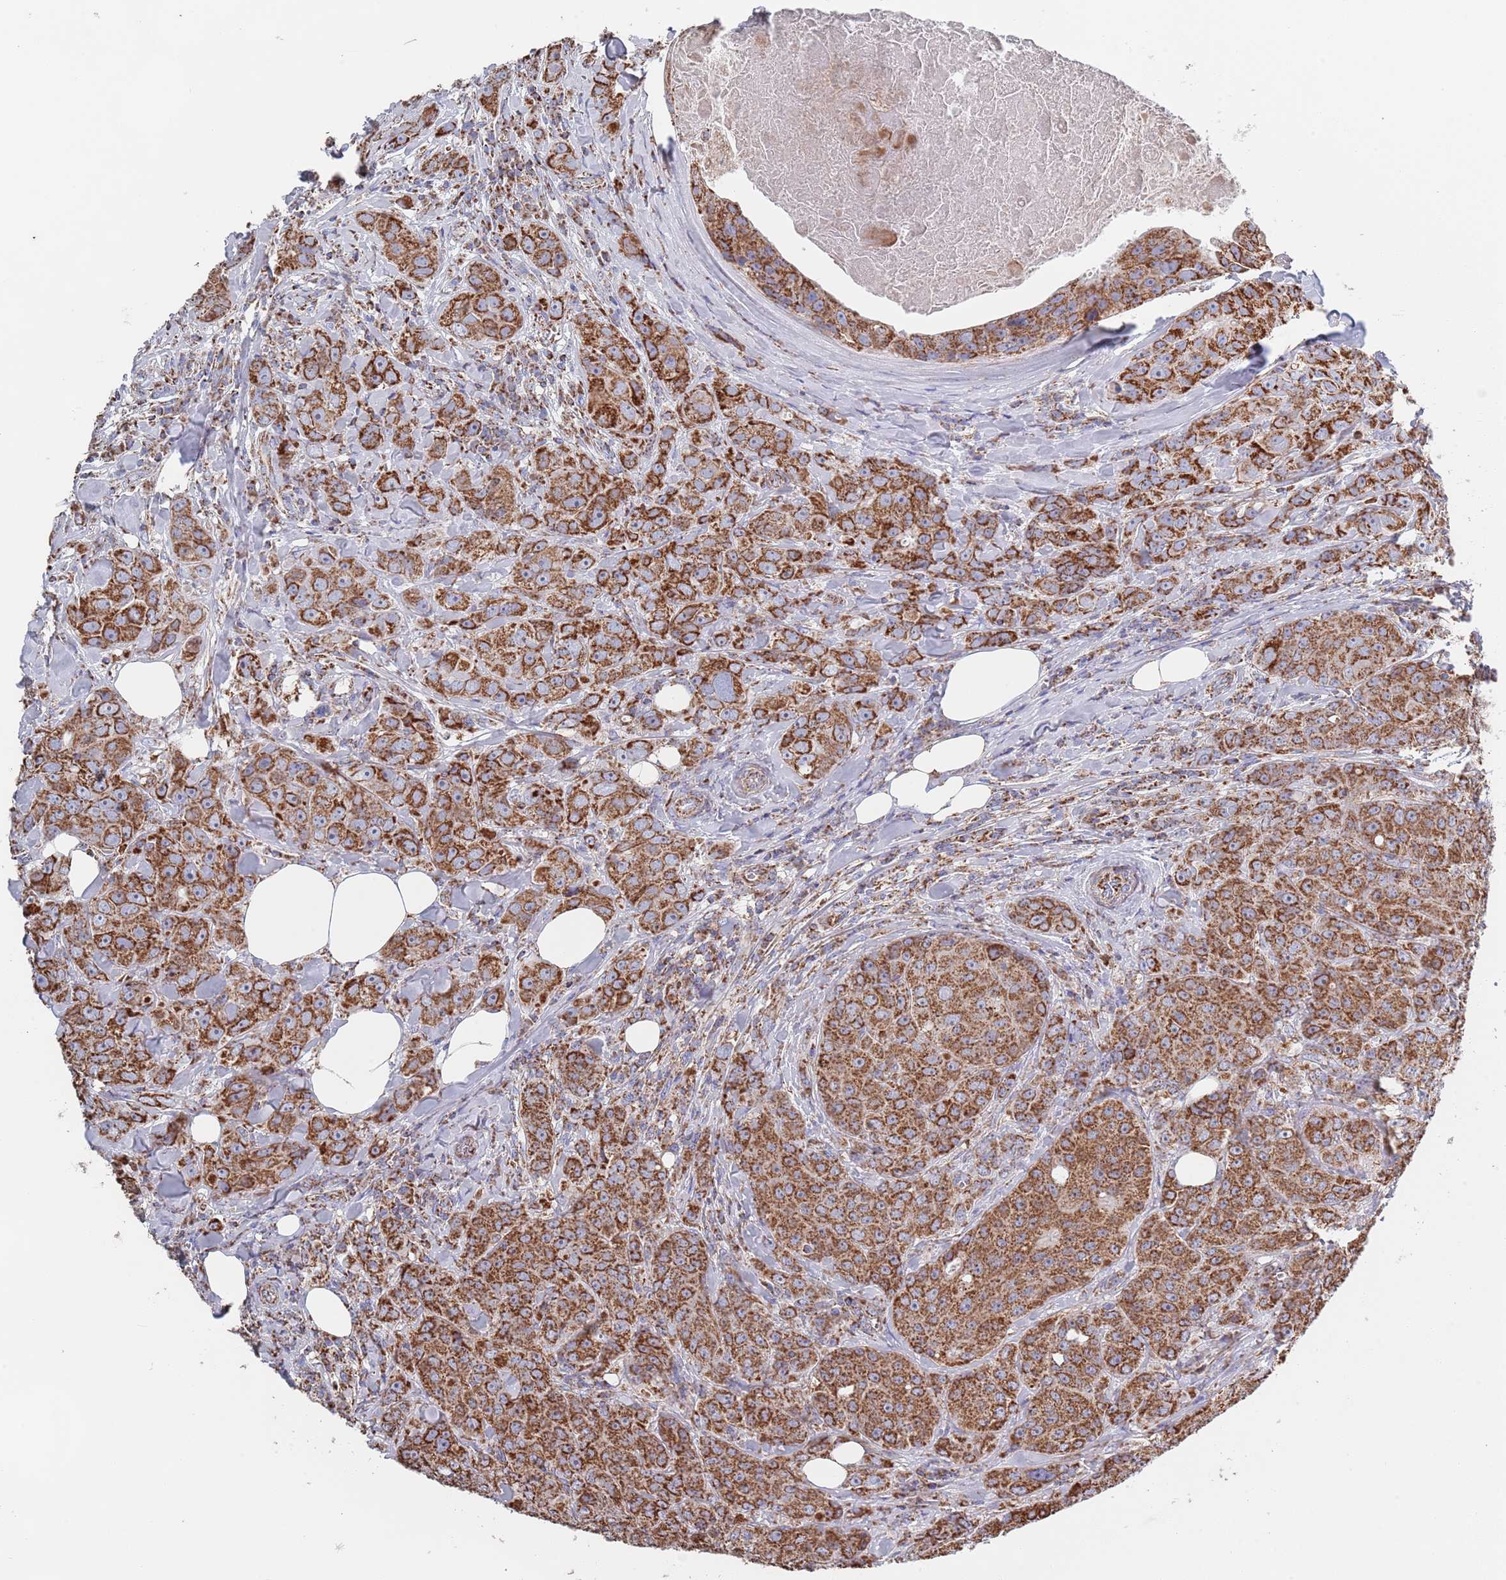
{"staining": {"intensity": "strong", "quantity": ">75%", "location": "cytoplasmic/membranous"}, "tissue": "breast cancer", "cell_type": "Tumor cells", "image_type": "cancer", "snomed": [{"axis": "morphology", "description": "Duct carcinoma"}, {"axis": "topography", "description": "Breast"}], "caption": "Tumor cells exhibit high levels of strong cytoplasmic/membranous staining in approximately >75% of cells in human breast infiltrating ductal carcinoma. (Stains: DAB in brown, nuclei in blue, Microscopy: brightfield microscopy at high magnification).", "gene": "PGP", "patient": {"sex": "female", "age": 43}}